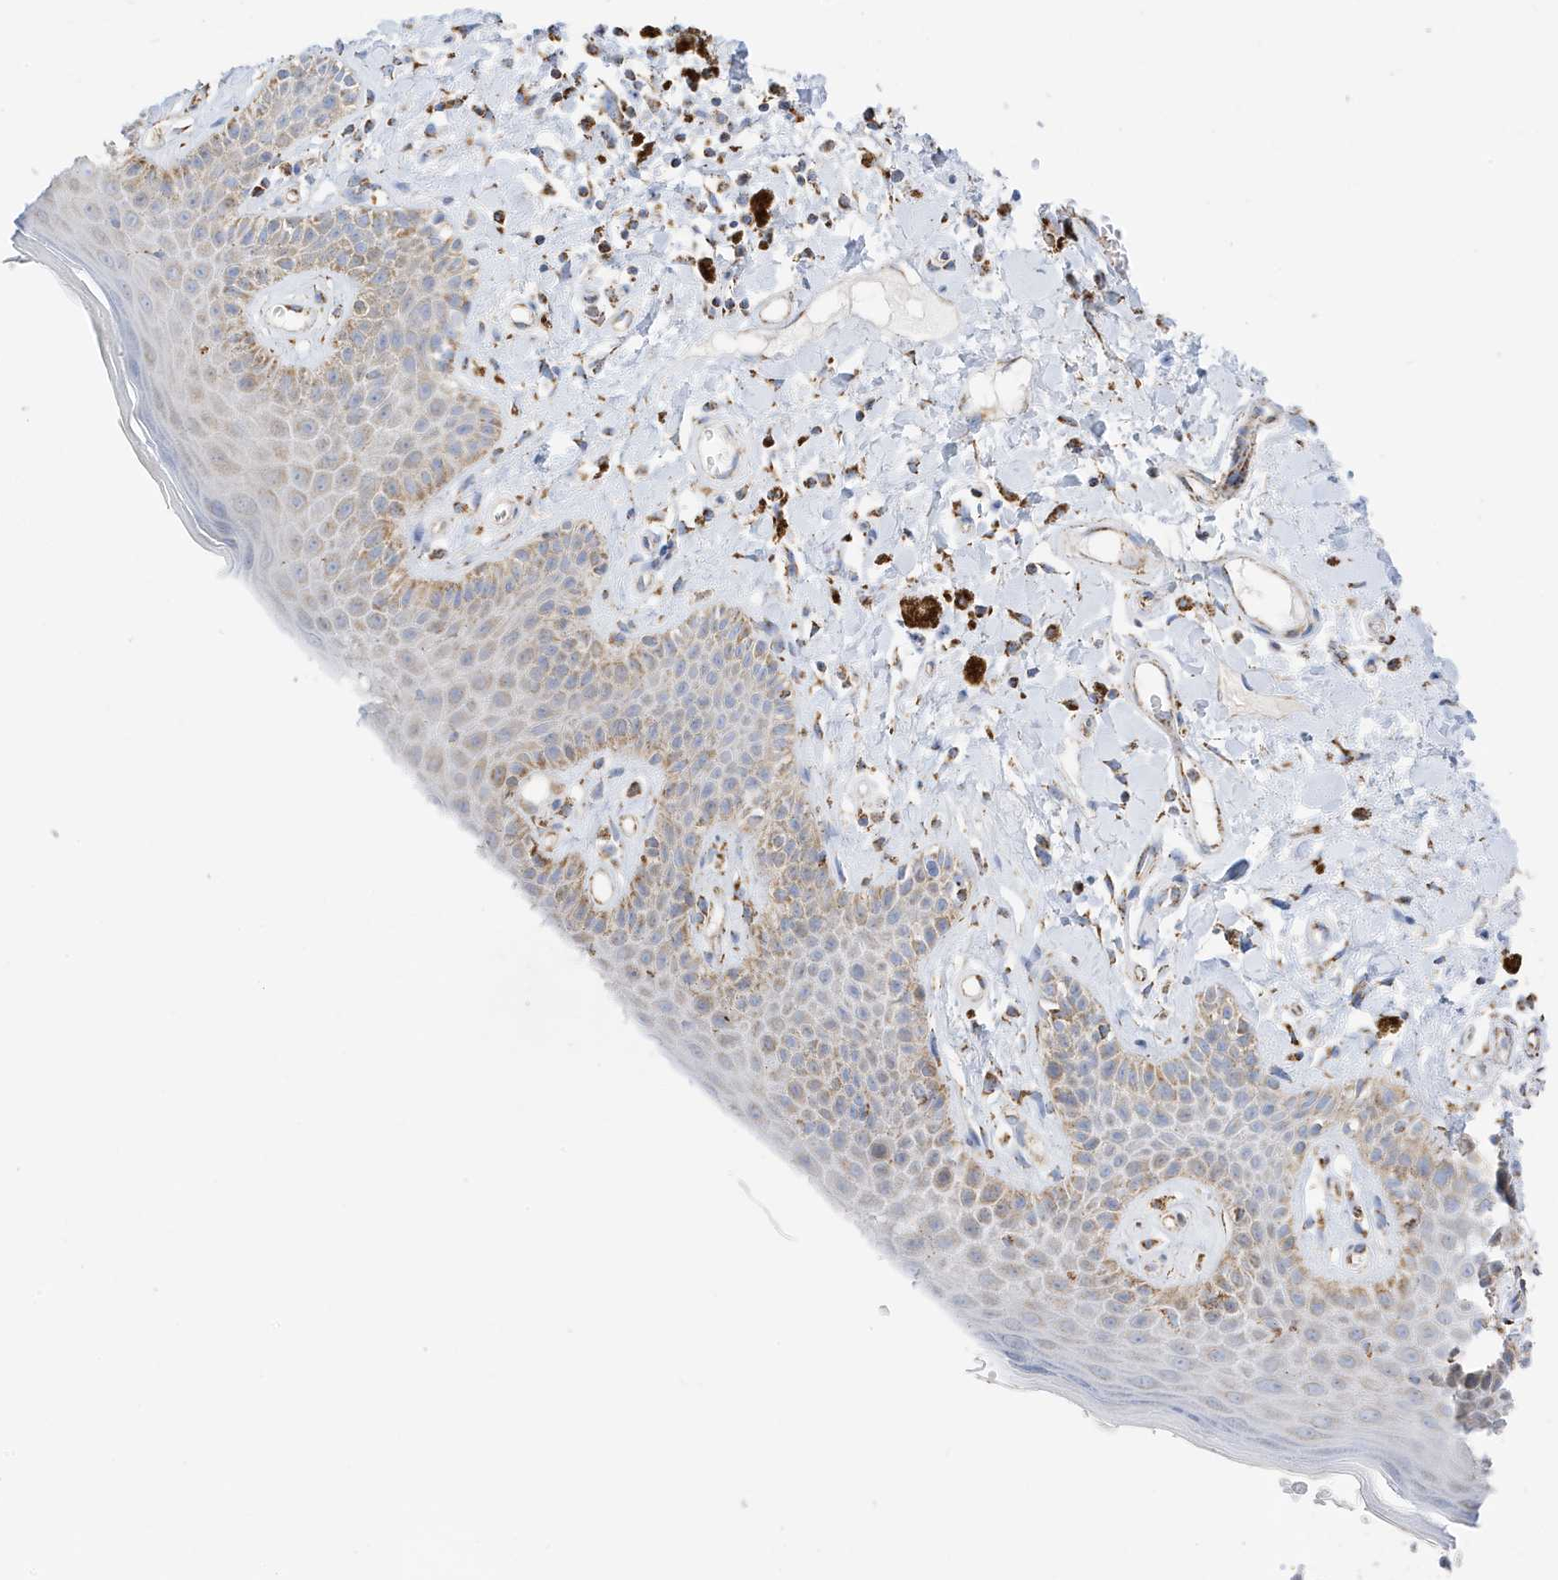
{"staining": {"intensity": "moderate", "quantity": "<25%", "location": "cytoplasmic/membranous"}, "tissue": "skin", "cell_type": "Epidermal cells", "image_type": "normal", "snomed": [{"axis": "morphology", "description": "Normal tissue, NOS"}, {"axis": "topography", "description": "Anal"}], "caption": "High-power microscopy captured an immunohistochemistry micrograph of benign skin, revealing moderate cytoplasmic/membranous positivity in about <25% of epidermal cells.", "gene": "CAPN13", "patient": {"sex": "female", "age": 78}}